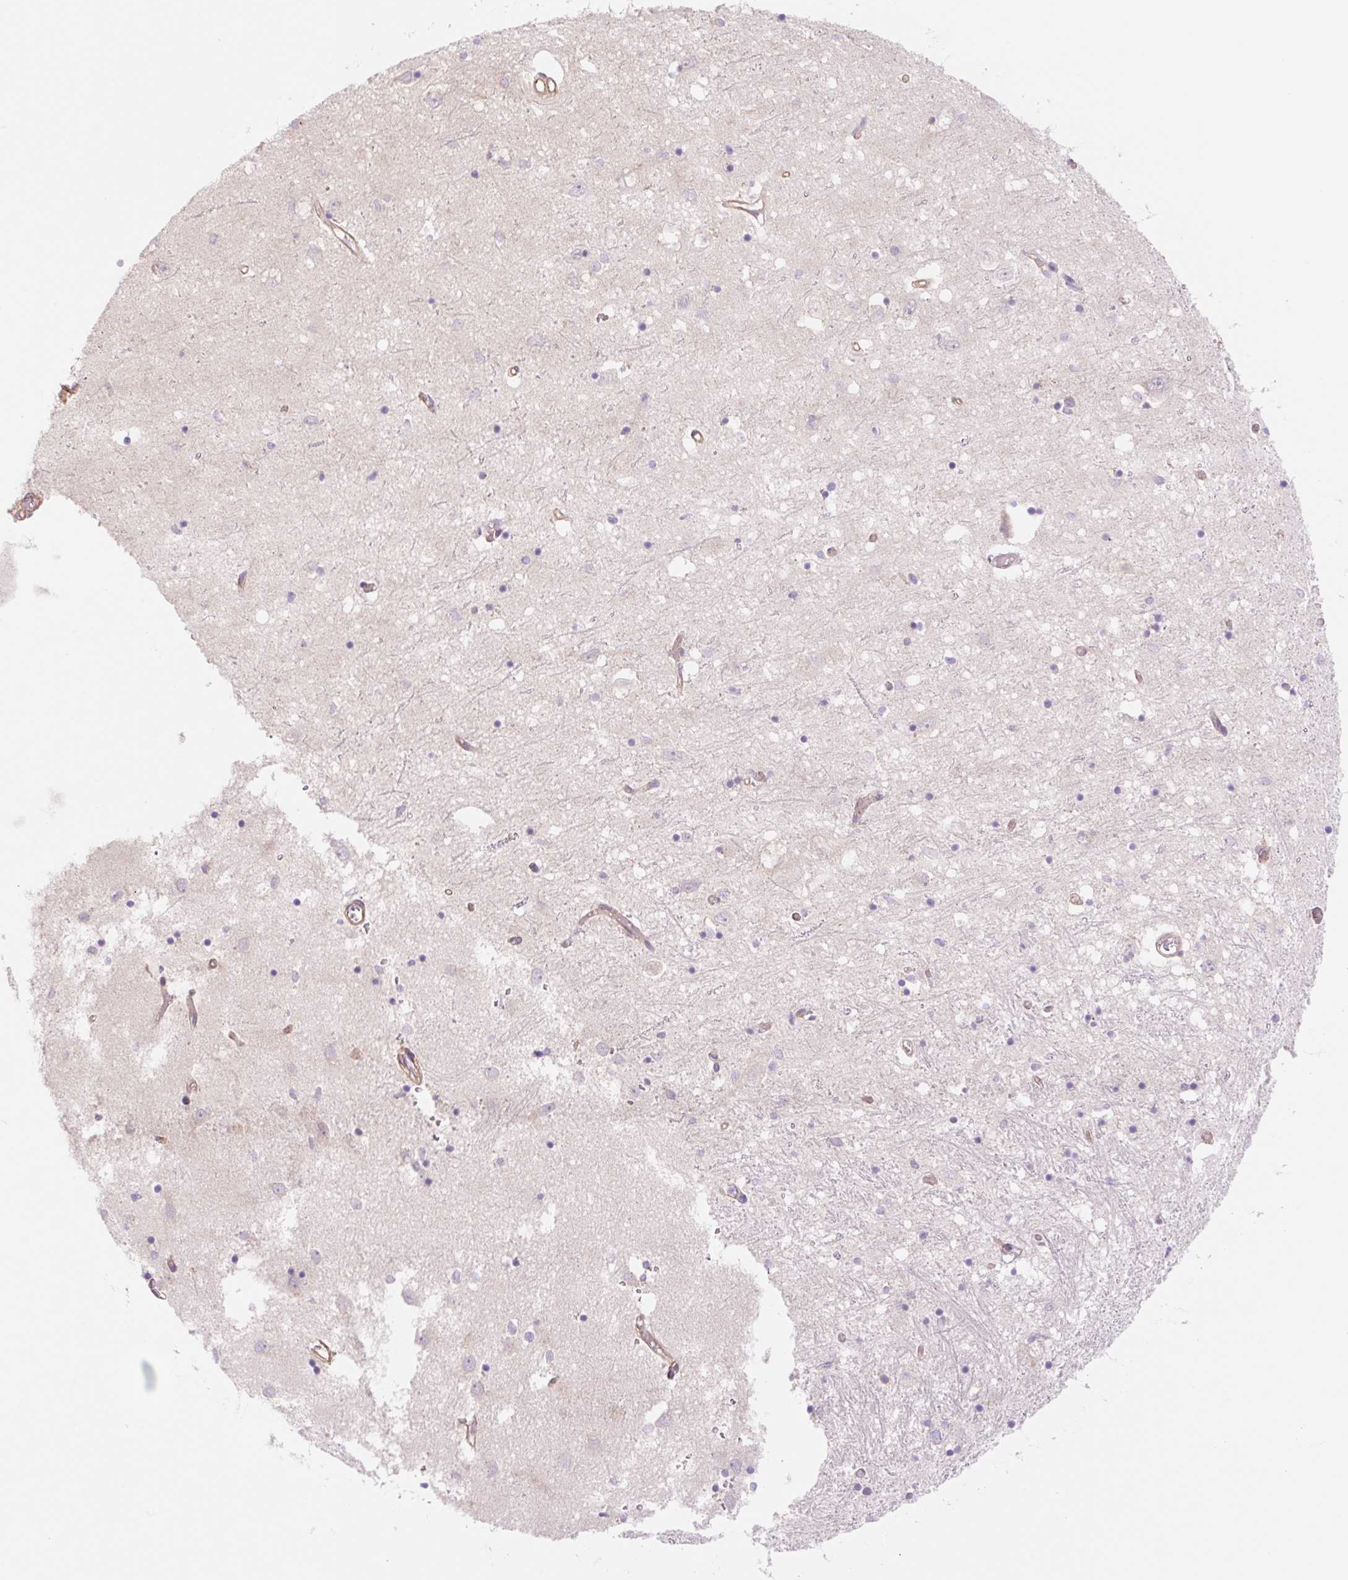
{"staining": {"intensity": "negative", "quantity": "none", "location": "none"}, "tissue": "caudate", "cell_type": "Glial cells", "image_type": "normal", "snomed": [{"axis": "morphology", "description": "Normal tissue, NOS"}, {"axis": "topography", "description": "Lateral ventricle wall"}], "caption": "Immunohistochemistry image of benign caudate: human caudate stained with DAB (3,3'-diaminobenzidine) demonstrates no significant protein staining in glial cells. (DAB IHC visualized using brightfield microscopy, high magnification).", "gene": "NLRP5", "patient": {"sex": "male", "age": 70}}